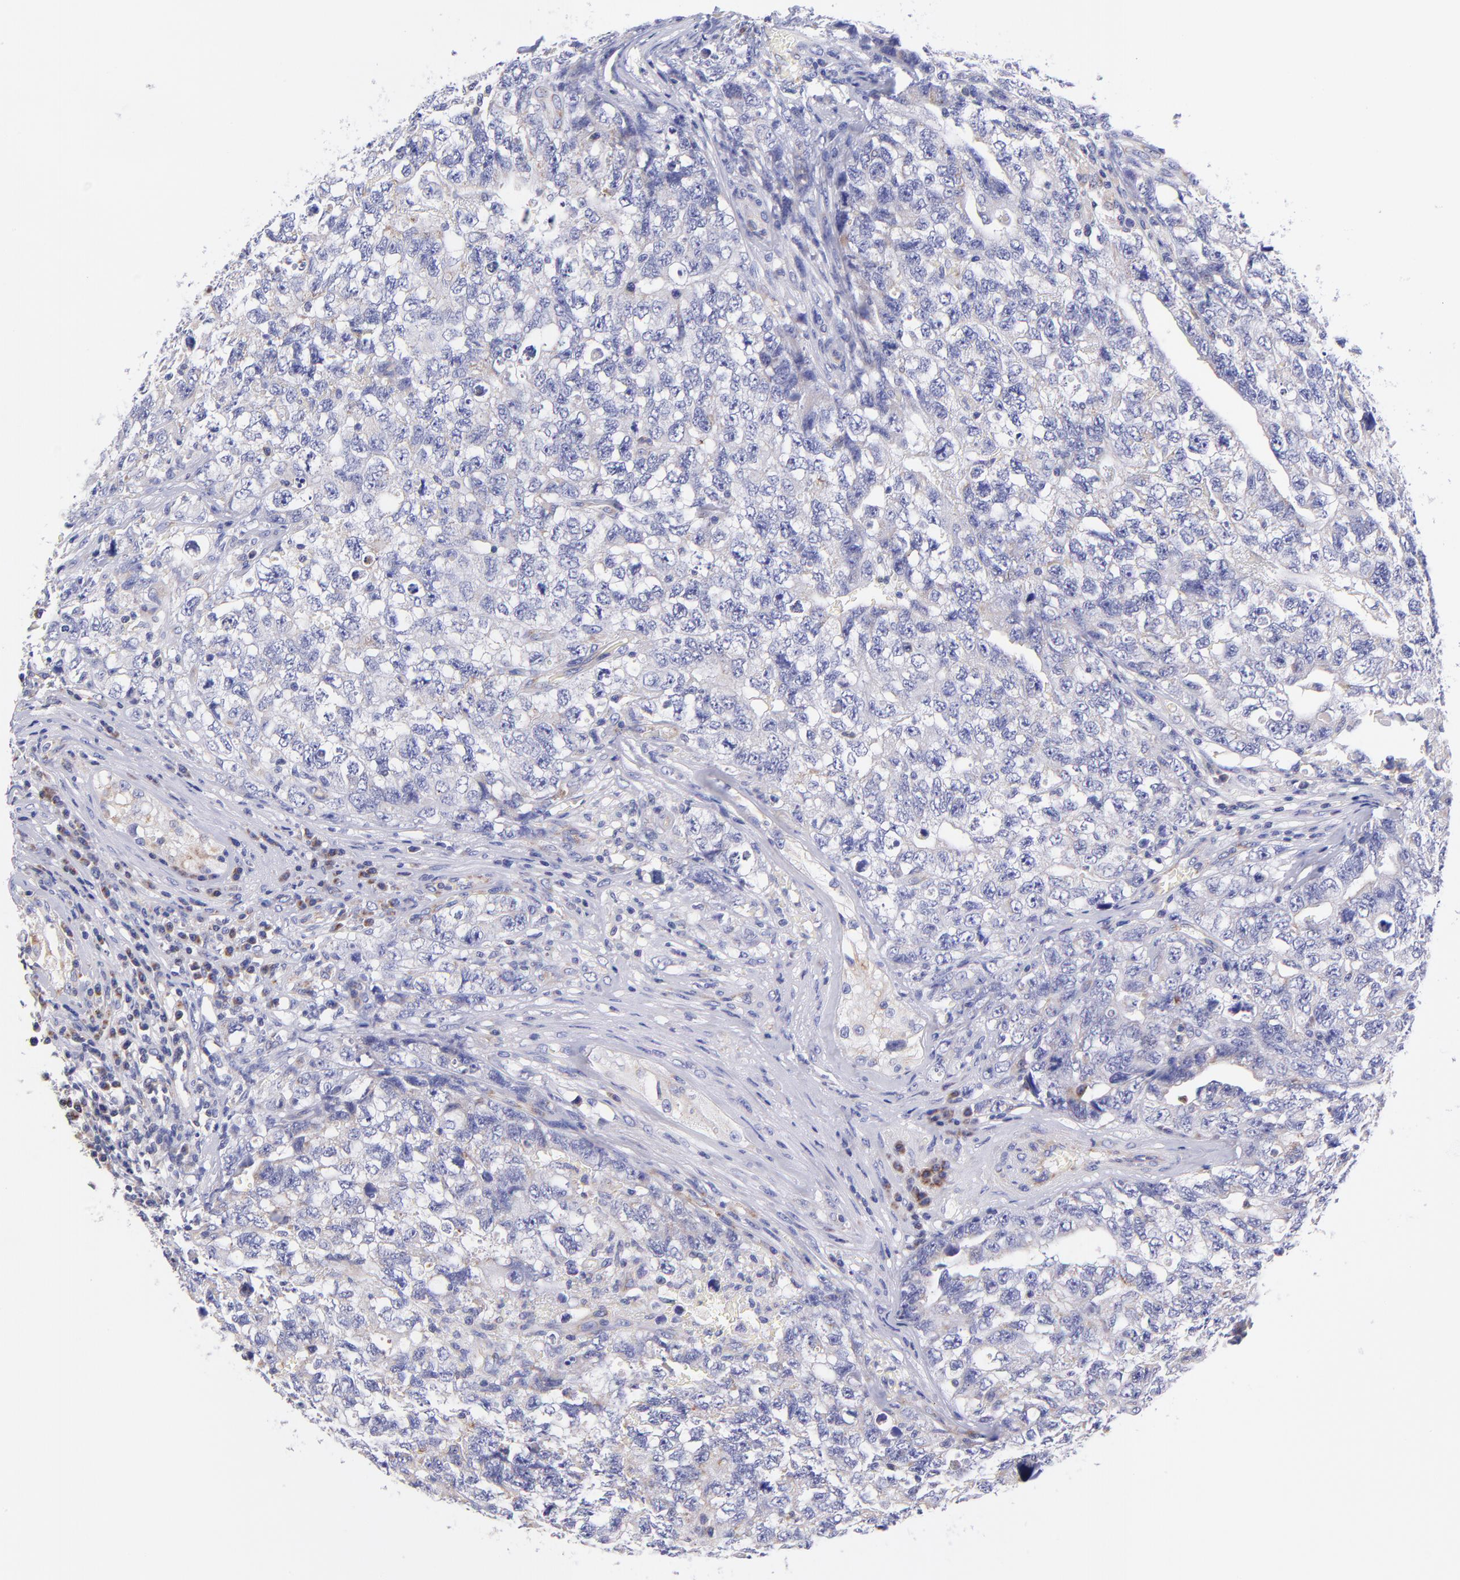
{"staining": {"intensity": "weak", "quantity": "<25%", "location": "cytoplasmic/membranous"}, "tissue": "testis cancer", "cell_type": "Tumor cells", "image_type": "cancer", "snomed": [{"axis": "morphology", "description": "Carcinoma, Embryonal, NOS"}, {"axis": "topography", "description": "Testis"}], "caption": "Embryonal carcinoma (testis) was stained to show a protein in brown. There is no significant staining in tumor cells.", "gene": "NDUFB7", "patient": {"sex": "male", "age": 31}}